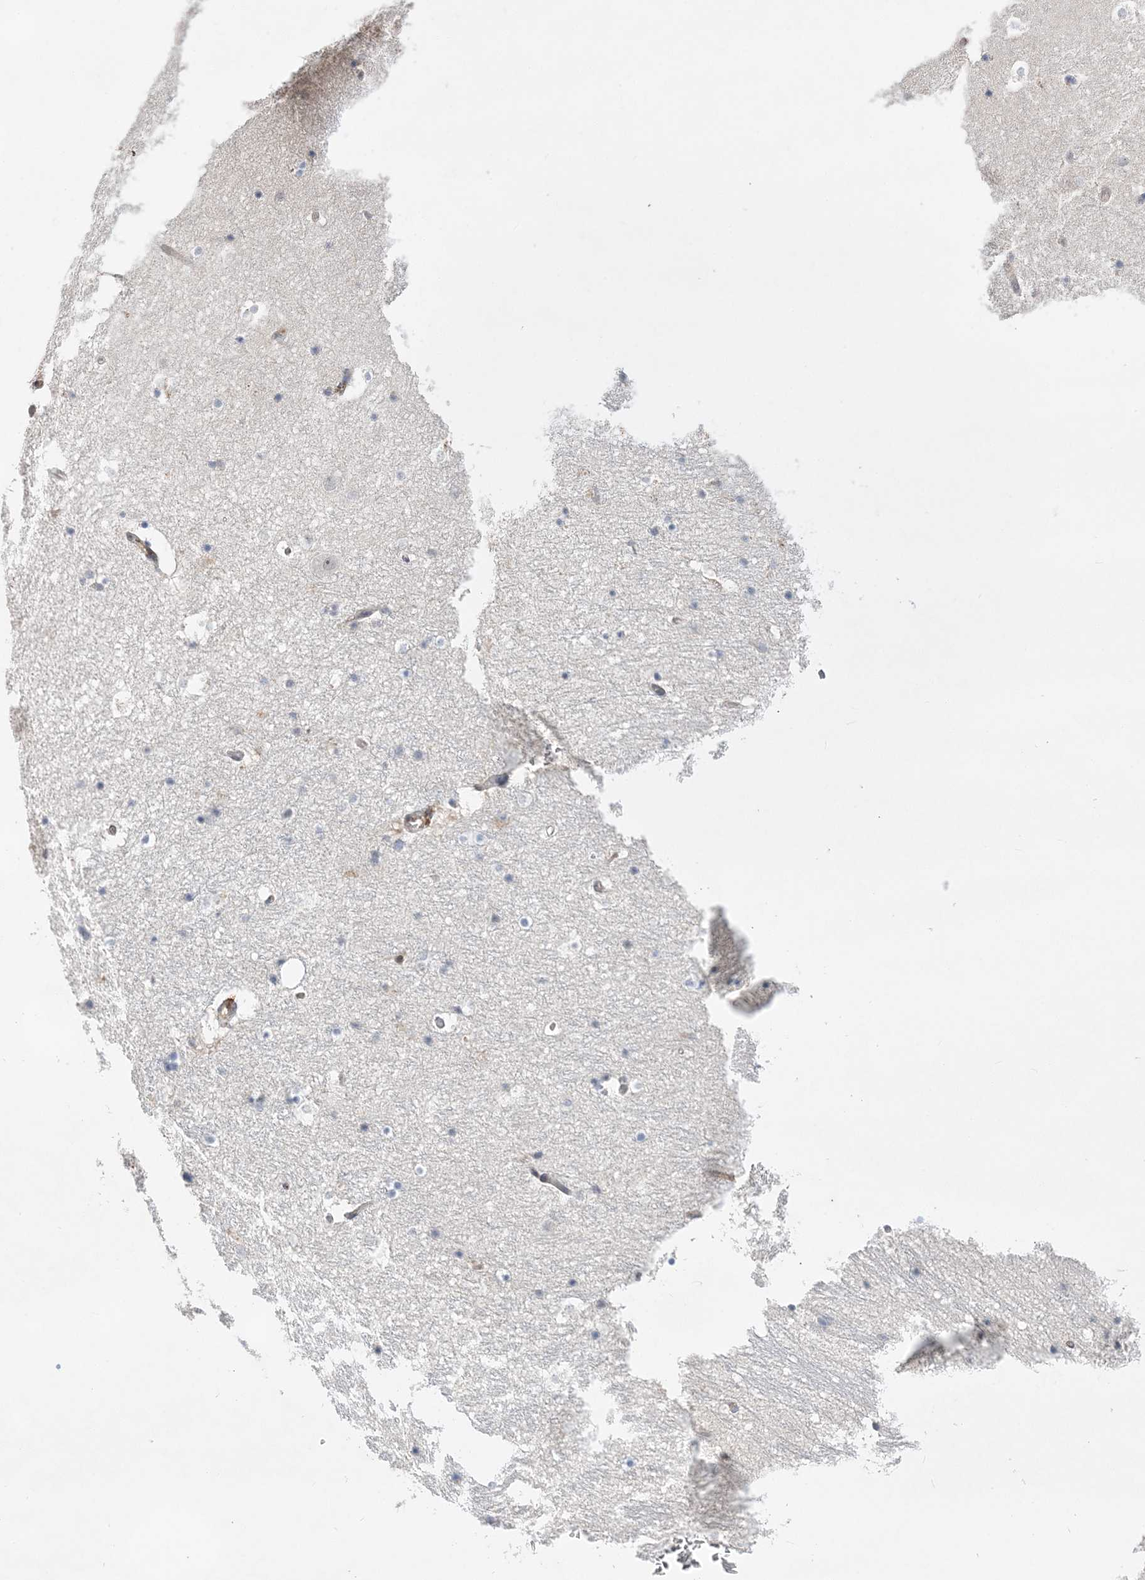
{"staining": {"intensity": "negative", "quantity": "none", "location": "none"}, "tissue": "hippocampus", "cell_type": "Glial cells", "image_type": "normal", "snomed": [{"axis": "morphology", "description": "Normal tissue, NOS"}, {"axis": "topography", "description": "Hippocampus"}], "caption": "Immunohistochemistry (IHC) of benign hippocampus displays no expression in glial cells.", "gene": "TMEM132B", "patient": {"sex": "female", "age": 52}}